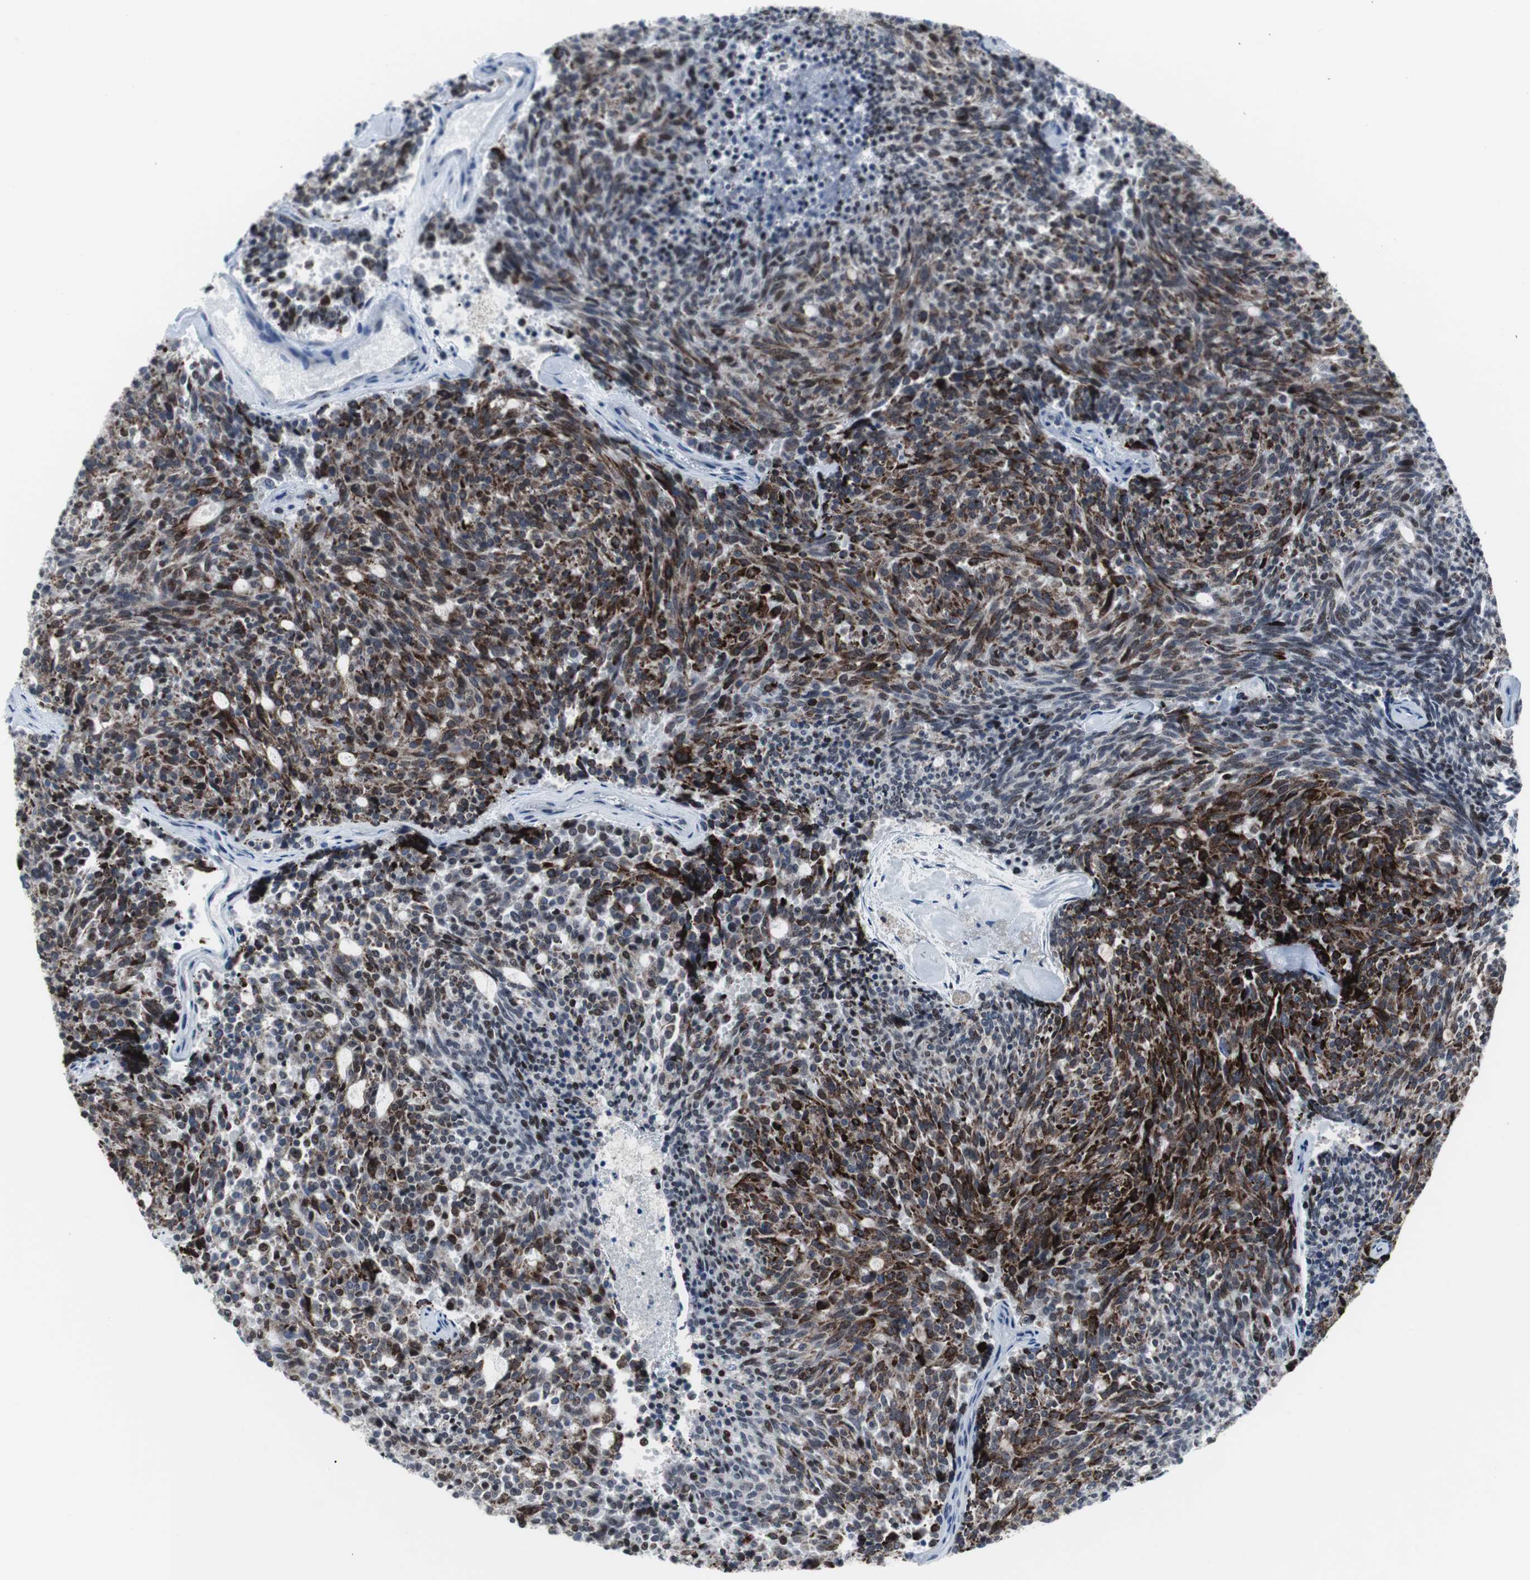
{"staining": {"intensity": "moderate", "quantity": "25%-75%", "location": "cytoplasmic/membranous"}, "tissue": "carcinoid", "cell_type": "Tumor cells", "image_type": "cancer", "snomed": [{"axis": "morphology", "description": "Carcinoid, malignant, NOS"}, {"axis": "topography", "description": "Pancreas"}], "caption": "This histopathology image shows carcinoid (malignant) stained with immunohistochemistry to label a protein in brown. The cytoplasmic/membranous of tumor cells show moderate positivity for the protein. Nuclei are counter-stained blue.", "gene": "DOK1", "patient": {"sex": "female", "age": 54}}